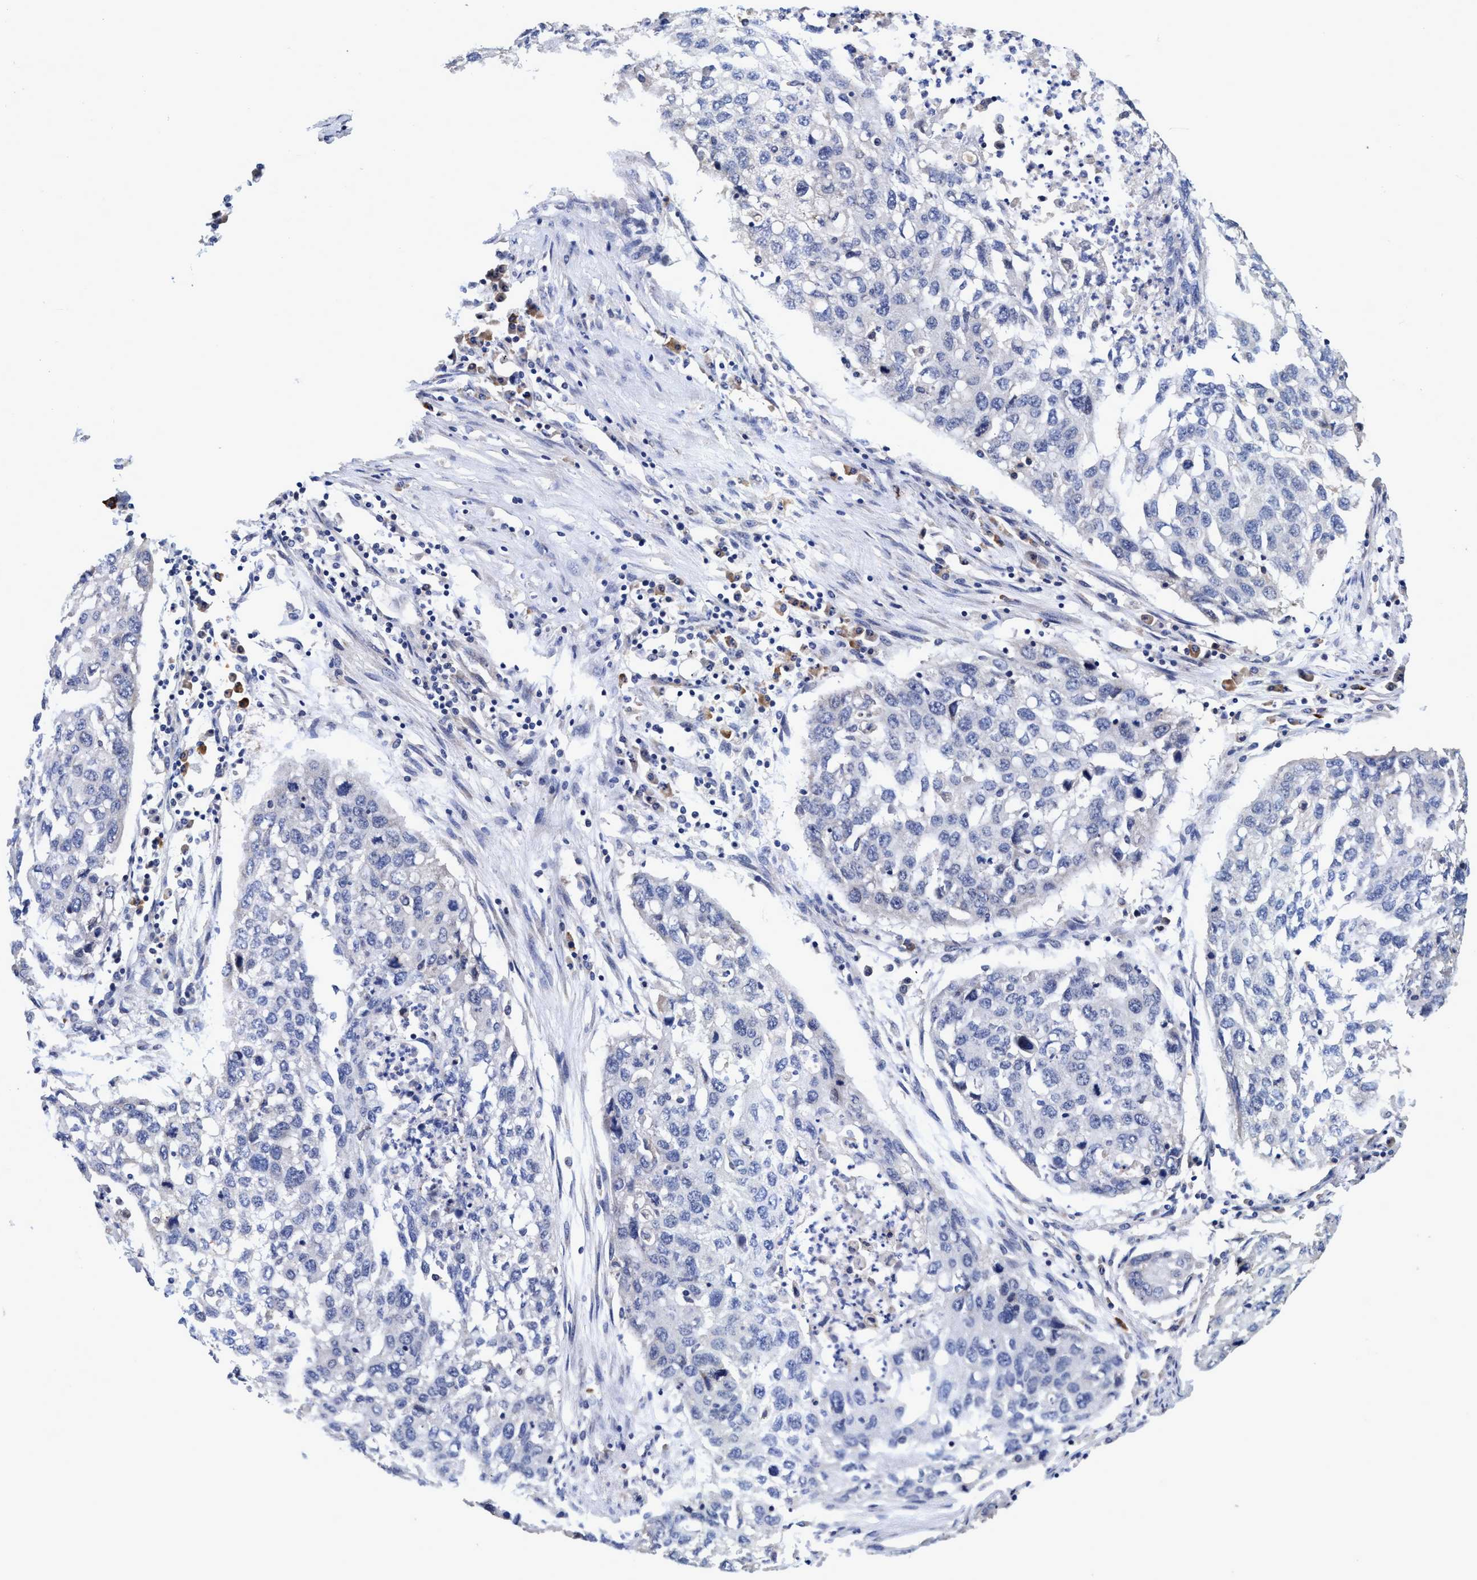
{"staining": {"intensity": "negative", "quantity": "none", "location": "none"}, "tissue": "lung cancer", "cell_type": "Tumor cells", "image_type": "cancer", "snomed": [{"axis": "morphology", "description": "Squamous cell carcinoma, NOS"}, {"axis": "topography", "description": "Lung"}], "caption": "An immunohistochemistry photomicrograph of lung cancer is shown. There is no staining in tumor cells of lung cancer.", "gene": "CALCOCO2", "patient": {"sex": "female", "age": 63}}